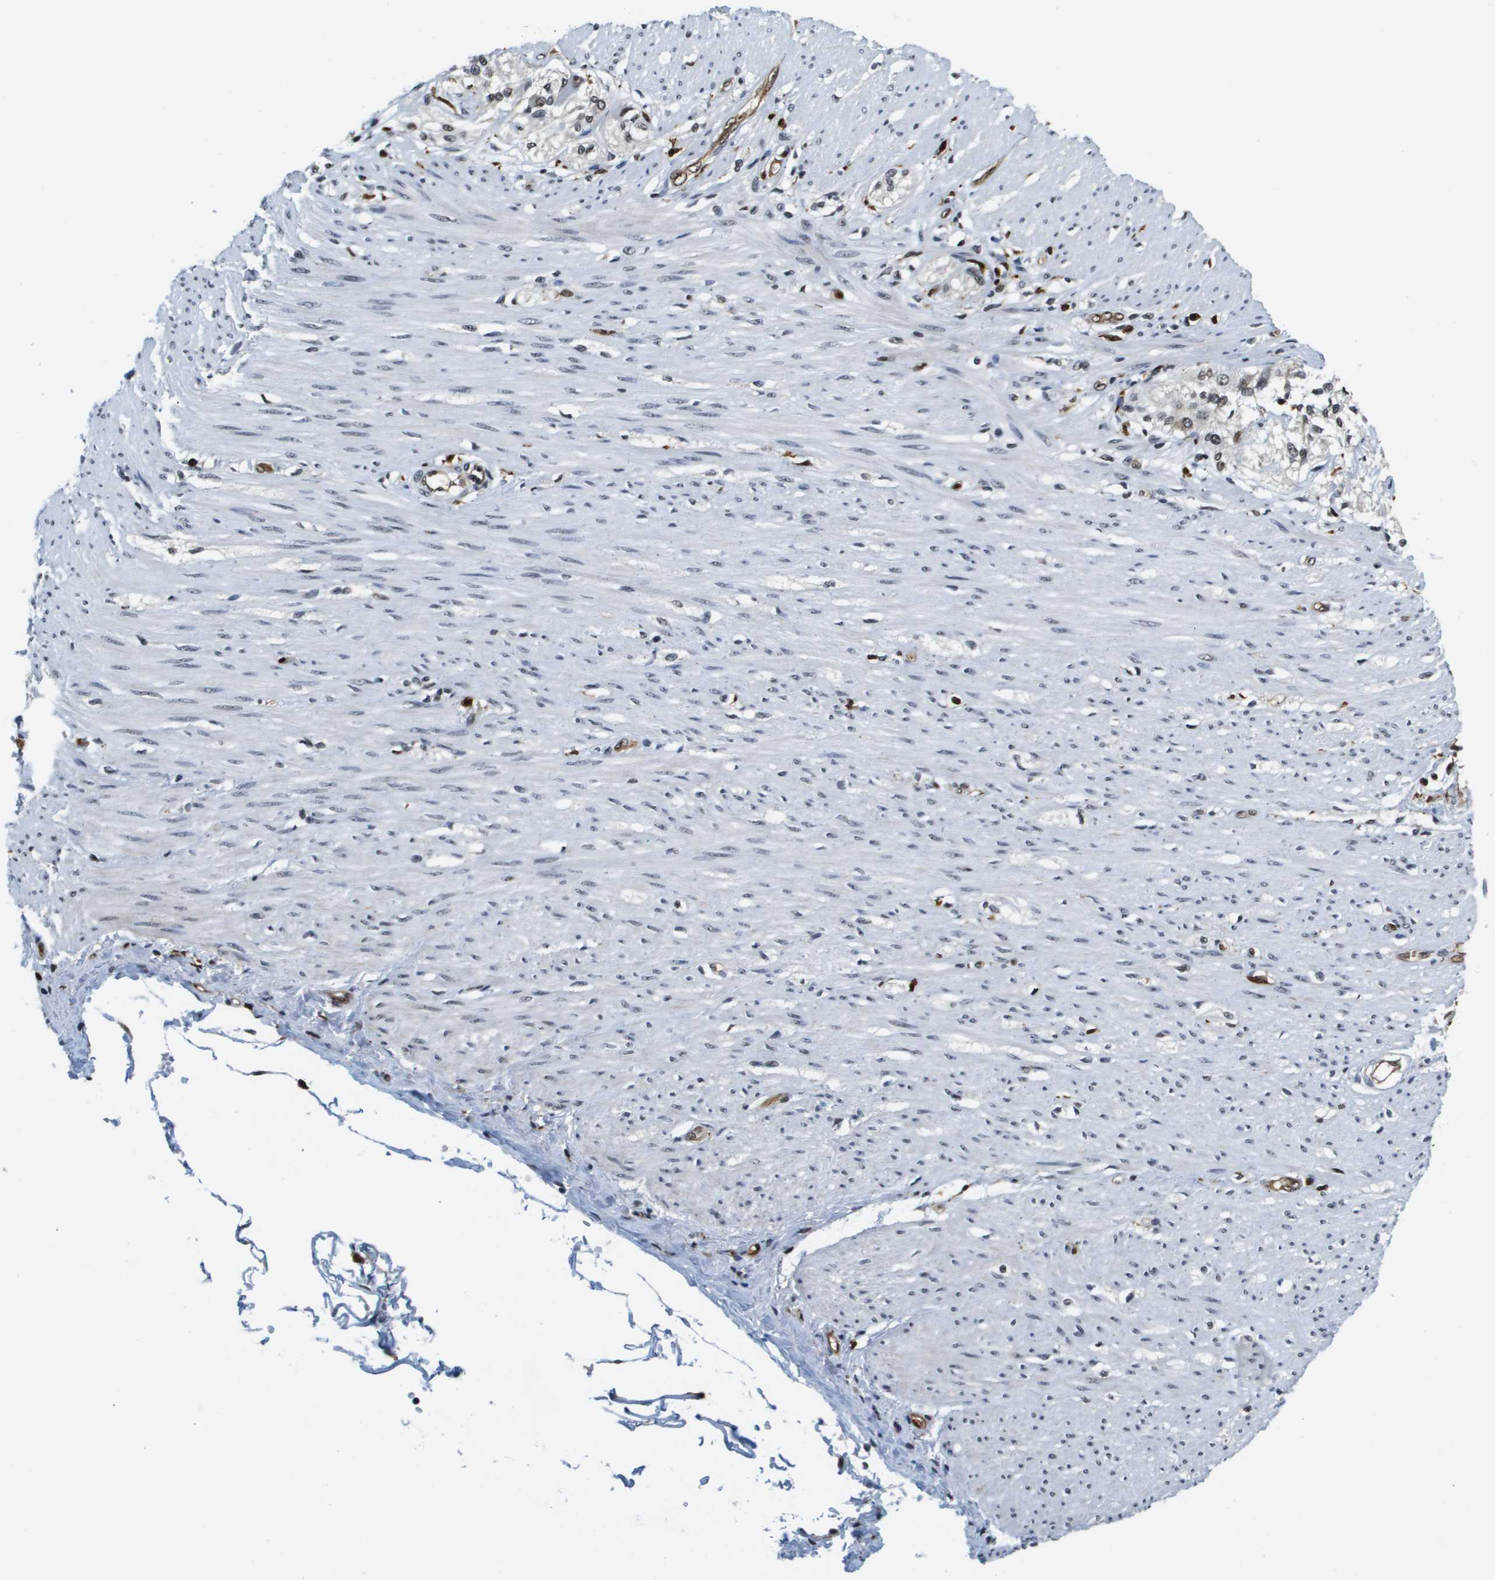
{"staining": {"intensity": "strong", "quantity": ">75%", "location": "nuclear"}, "tissue": "adipose tissue", "cell_type": "Adipocytes", "image_type": "normal", "snomed": [{"axis": "morphology", "description": "Normal tissue, NOS"}, {"axis": "morphology", "description": "Adenocarcinoma, NOS"}, {"axis": "topography", "description": "Colon"}, {"axis": "topography", "description": "Peripheral nerve tissue"}], "caption": "This is a histology image of immunohistochemistry (IHC) staining of normal adipose tissue, which shows strong positivity in the nuclear of adipocytes.", "gene": "EP400", "patient": {"sex": "male", "age": 14}}